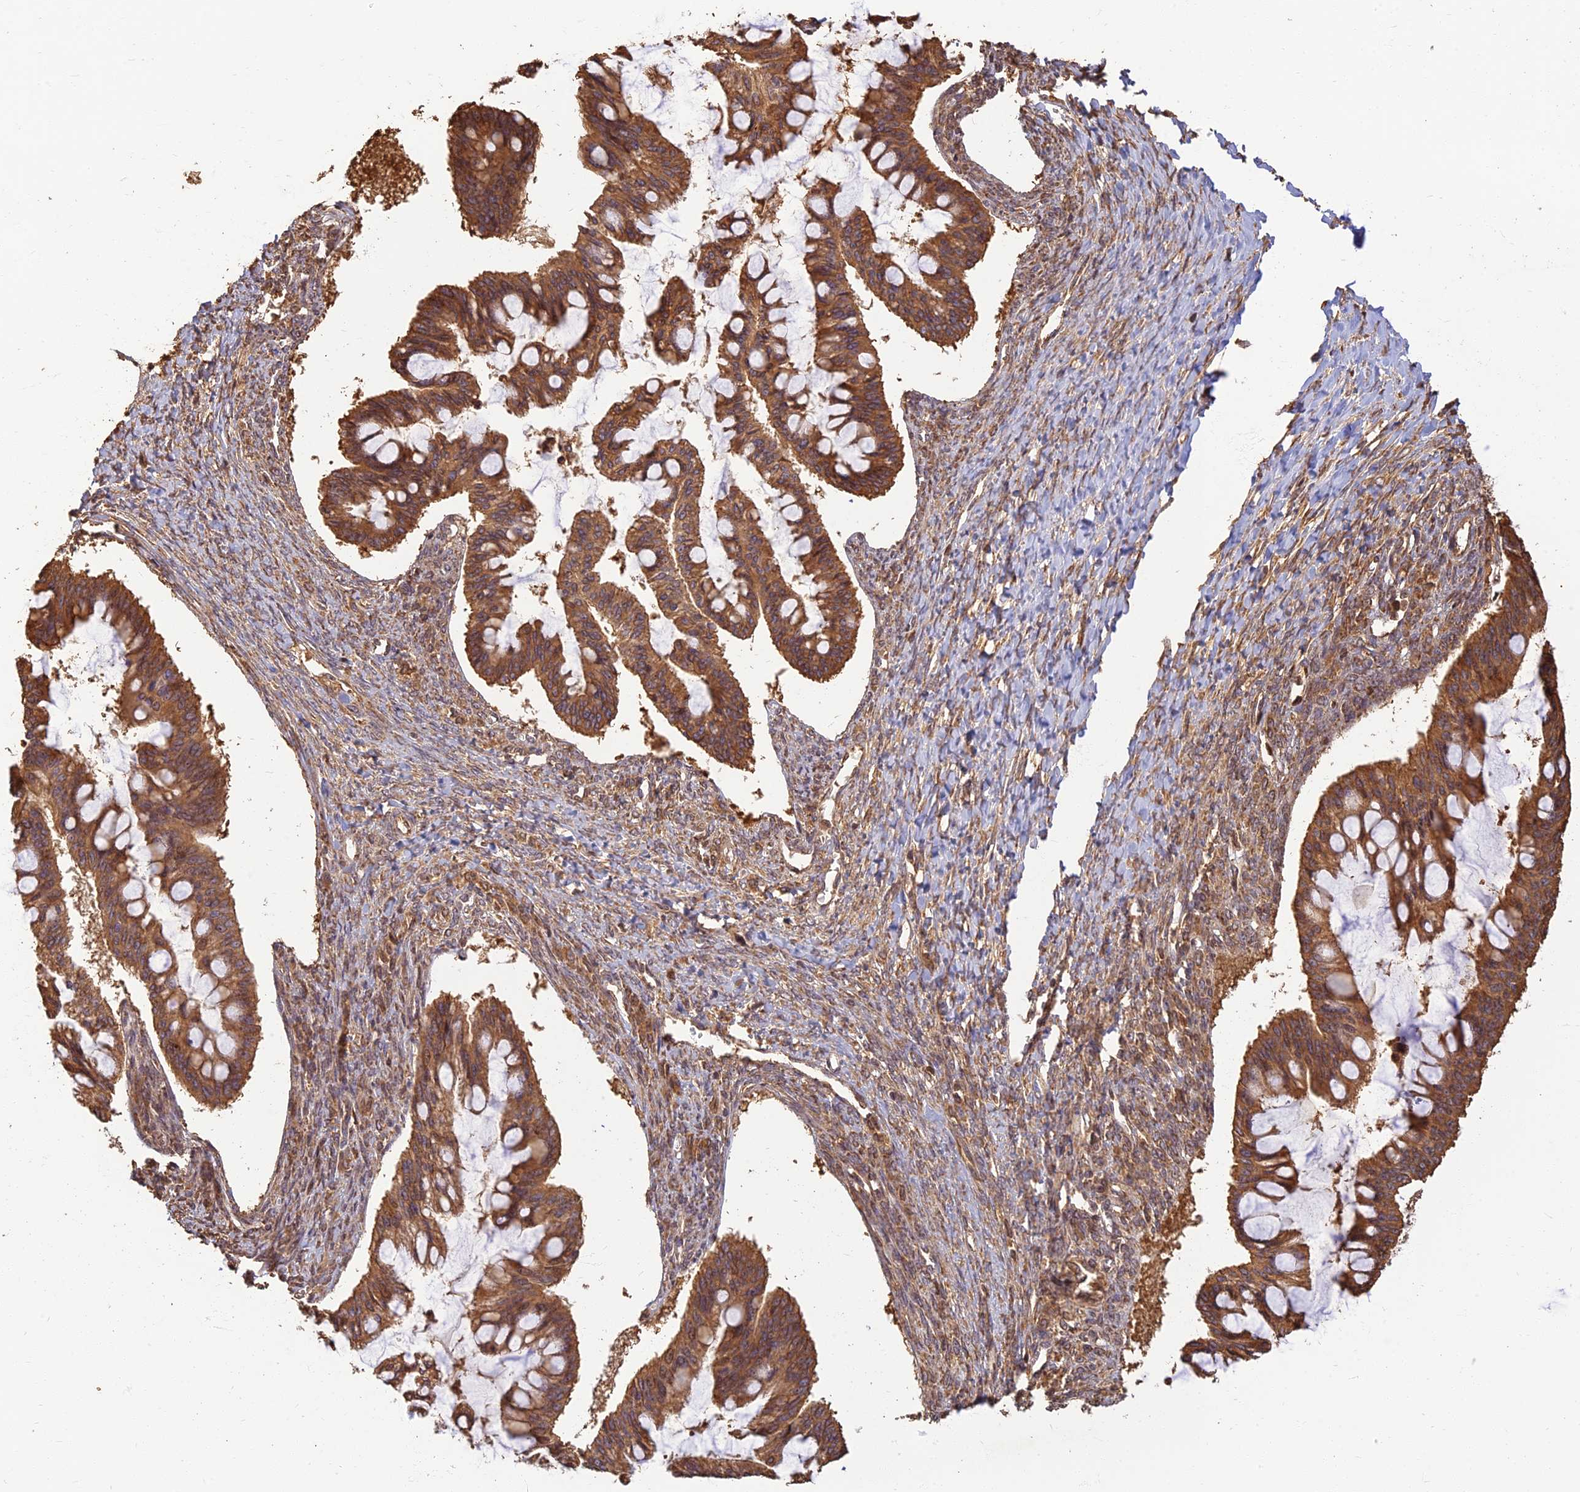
{"staining": {"intensity": "moderate", "quantity": ">75%", "location": "cytoplasmic/membranous"}, "tissue": "ovarian cancer", "cell_type": "Tumor cells", "image_type": "cancer", "snomed": [{"axis": "morphology", "description": "Cystadenocarcinoma, mucinous, NOS"}, {"axis": "topography", "description": "Ovary"}], "caption": "Immunohistochemical staining of human ovarian cancer displays medium levels of moderate cytoplasmic/membranous protein staining in approximately >75% of tumor cells. The staining is performed using DAB (3,3'-diaminobenzidine) brown chromogen to label protein expression. The nuclei are counter-stained blue using hematoxylin.", "gene": "CORO1C", "patient": {"sex": "female", "age": 73}}